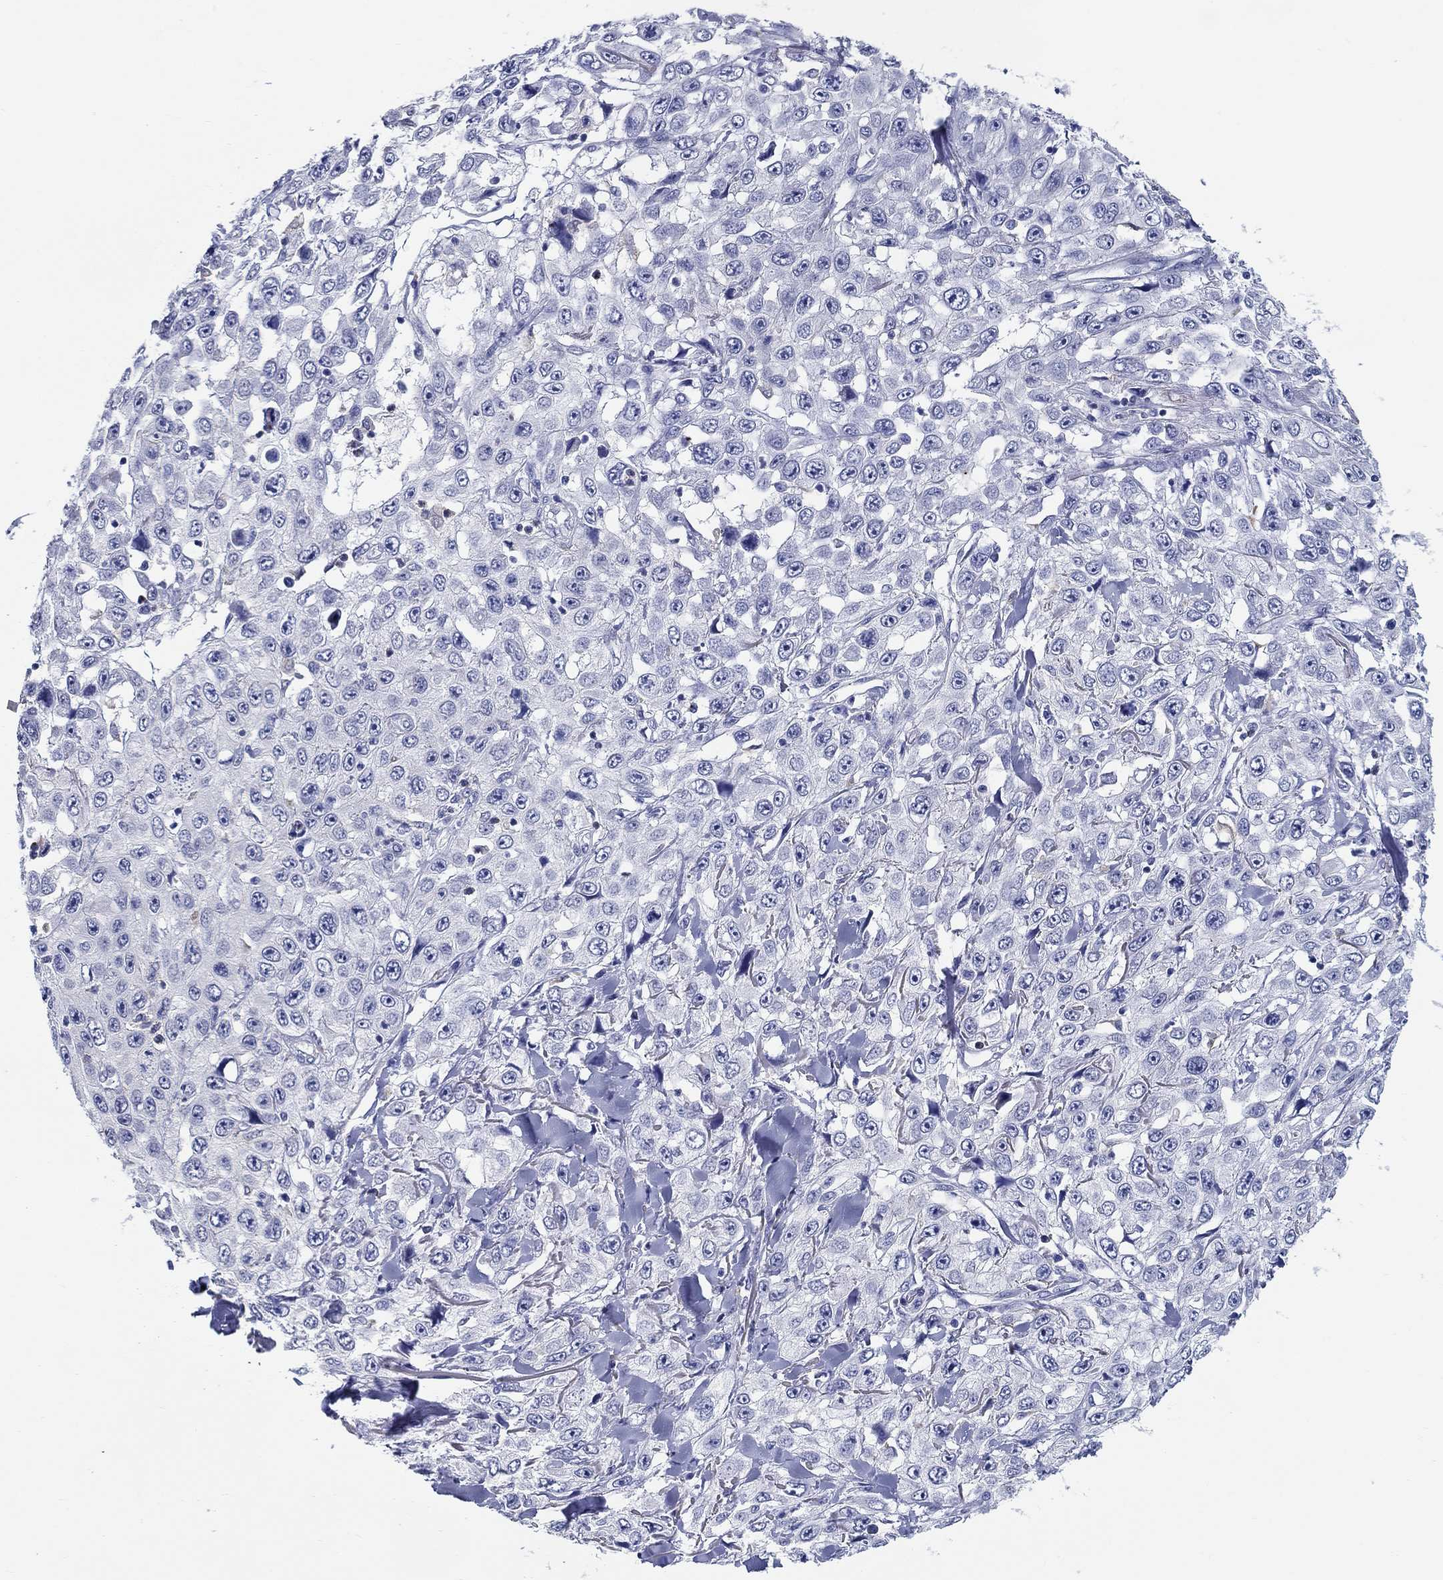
{"staining": {"intensity": "negative", "quantity": "none", "location": "none"}, "tissue": "skin cancer", "cell_type": "Tumor cells", "image_type": "cancer", "snomed": [{"axis": "morphology", "description": "Squamous cell carcinoma, NOS"}, {"axis": "topography", "description": "Skin"}], "caption": "A histopathology image of squamous cell carcinoma (skin) stained for a protein demonstrates no brown staining in tumor cells. (Stains: DAB immunohistochemistry with hematoxylin counter stain, Microscopy: brightfield microscopy at high magnification).", "gene": "RAP1GAP", "patient": {"sex": "male", "age": 82}}